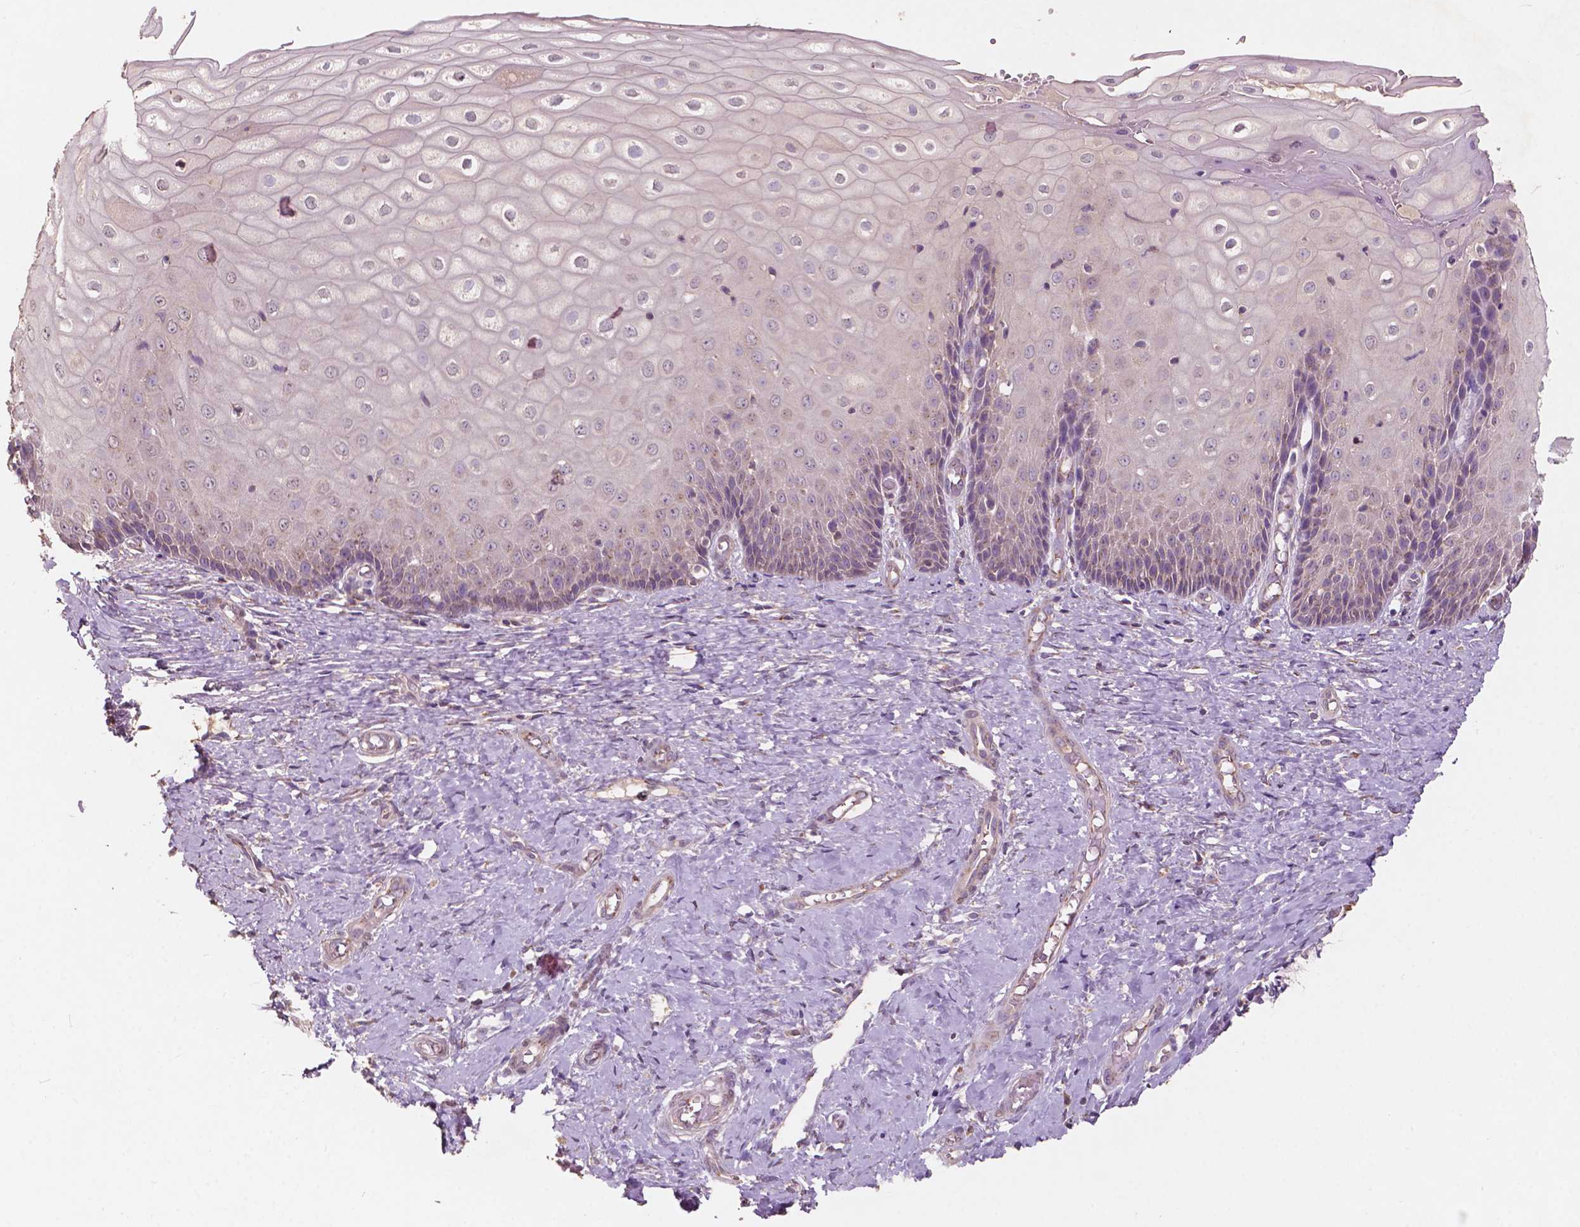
{"staining": {"intensity": "weak", "quantity": "<25%", "location": "cytoplasmic/membranous"}, "tissue": "cervix", "cell_type": "Glandular cells", "image_type": "normal", "snomed": [{"axis": "morphology", "description": "Normal tissue, NOS"}, {"axis": "topography", "description": "Cervix"}], "caption": "Human cervix stained for a protein using IHC demonstrates no staining in glandular cells.", "gene": "CHPT1", "patient": {"sex": "female", "age": 37}}